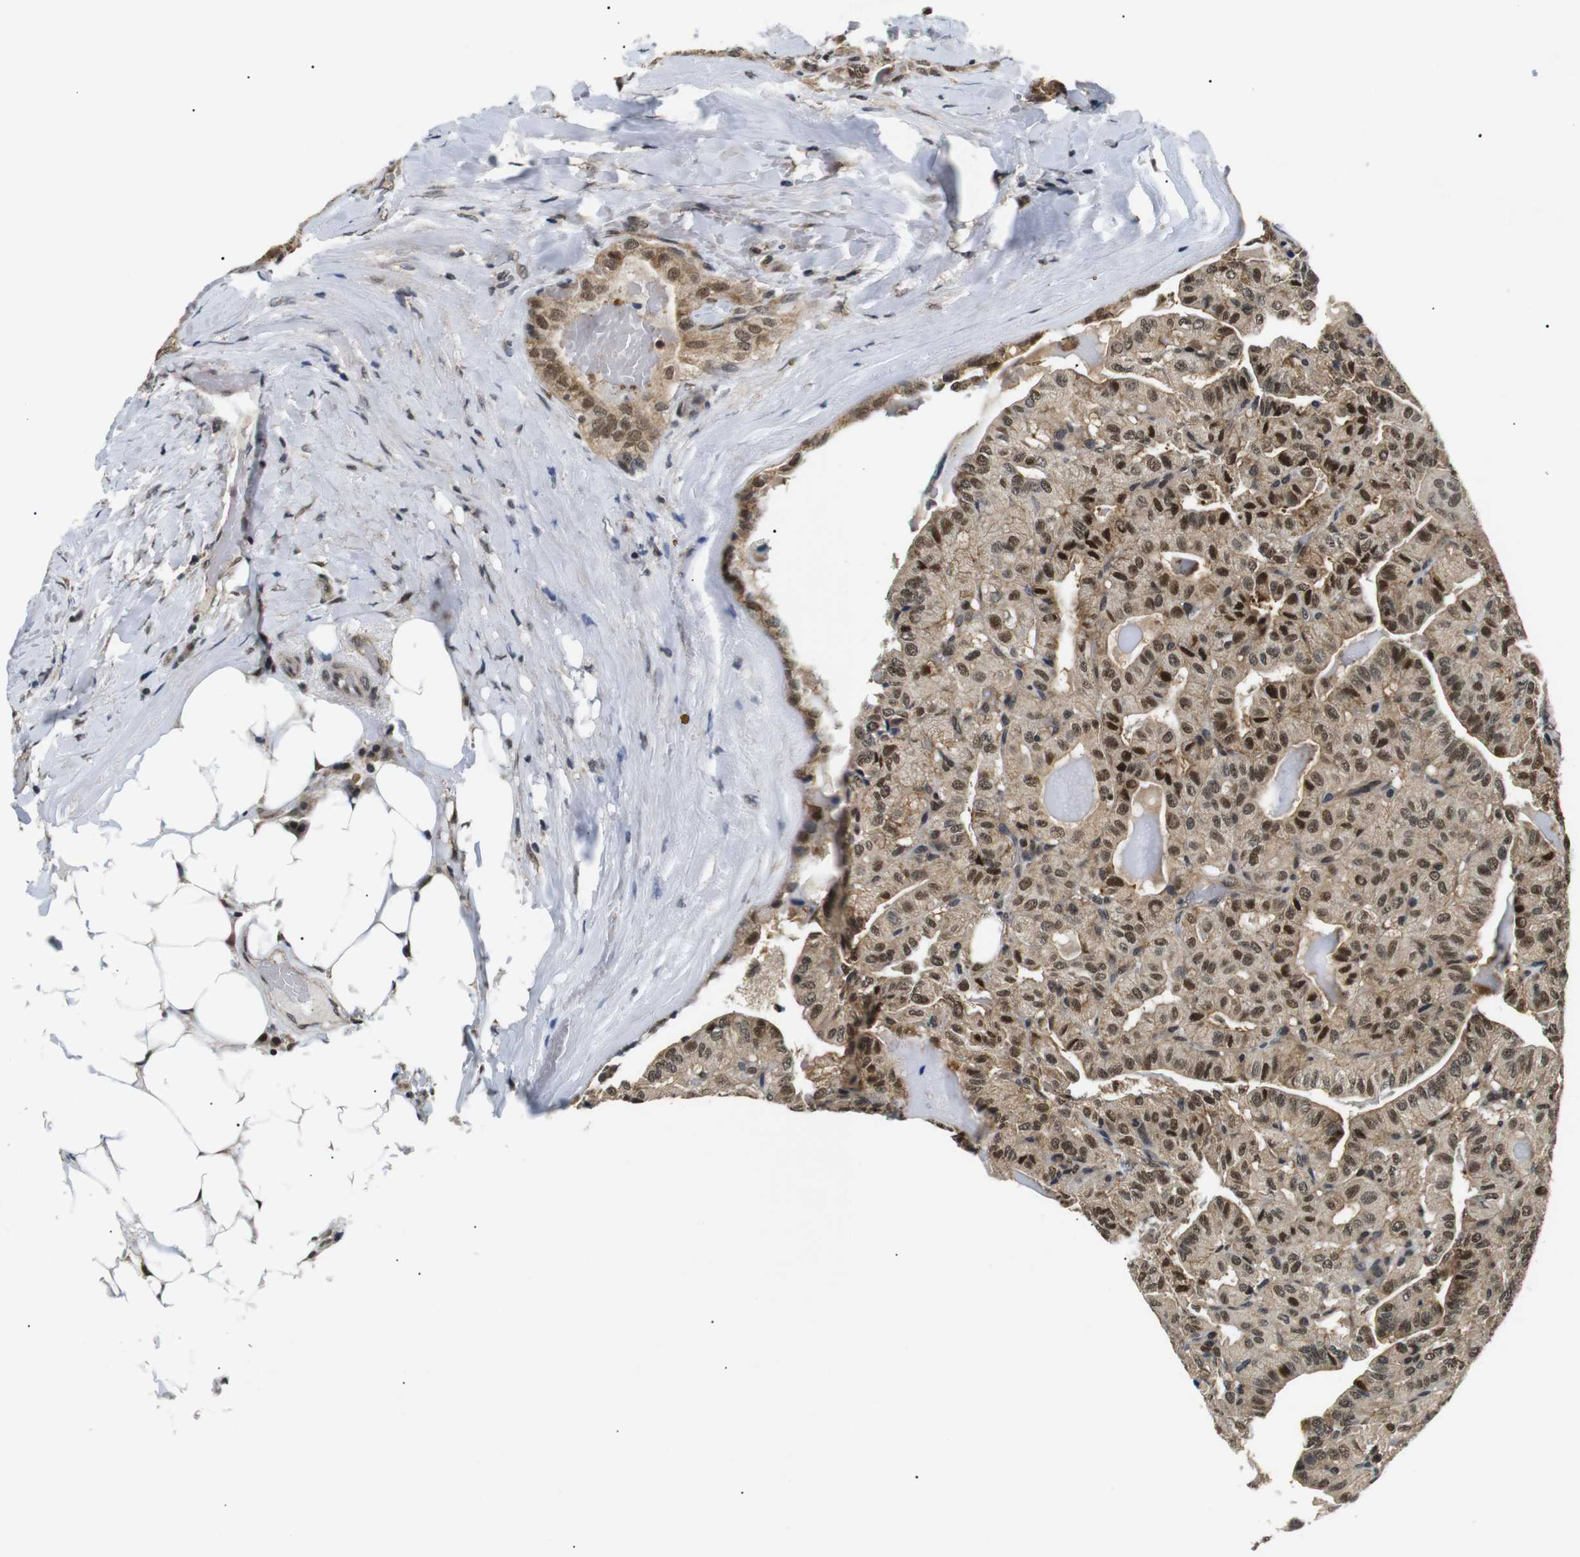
{"staining": {"intensity": "moderate", "quantity": ">75%", "location": "cytoplasmic/membranous,nuclear"}, "tissue": "thyroid cancer", "cell_type": "Tumor cells", "image_type": "cancer", "snomed": [{"axis": "morphology", "description": "Papillary adenocarcinoma, NOS"}, {"axis": "topography", "description": "Thyroid gland"}], "caption": "Protein staining exhibits moderate cytoplasmic/membranous and nuclear staining in about >75% of tumor cells in thyroid cancer (papillary adenocarcinoma).", "gene": "SKP1", "patient": {"sex": "male", "age": 77}}